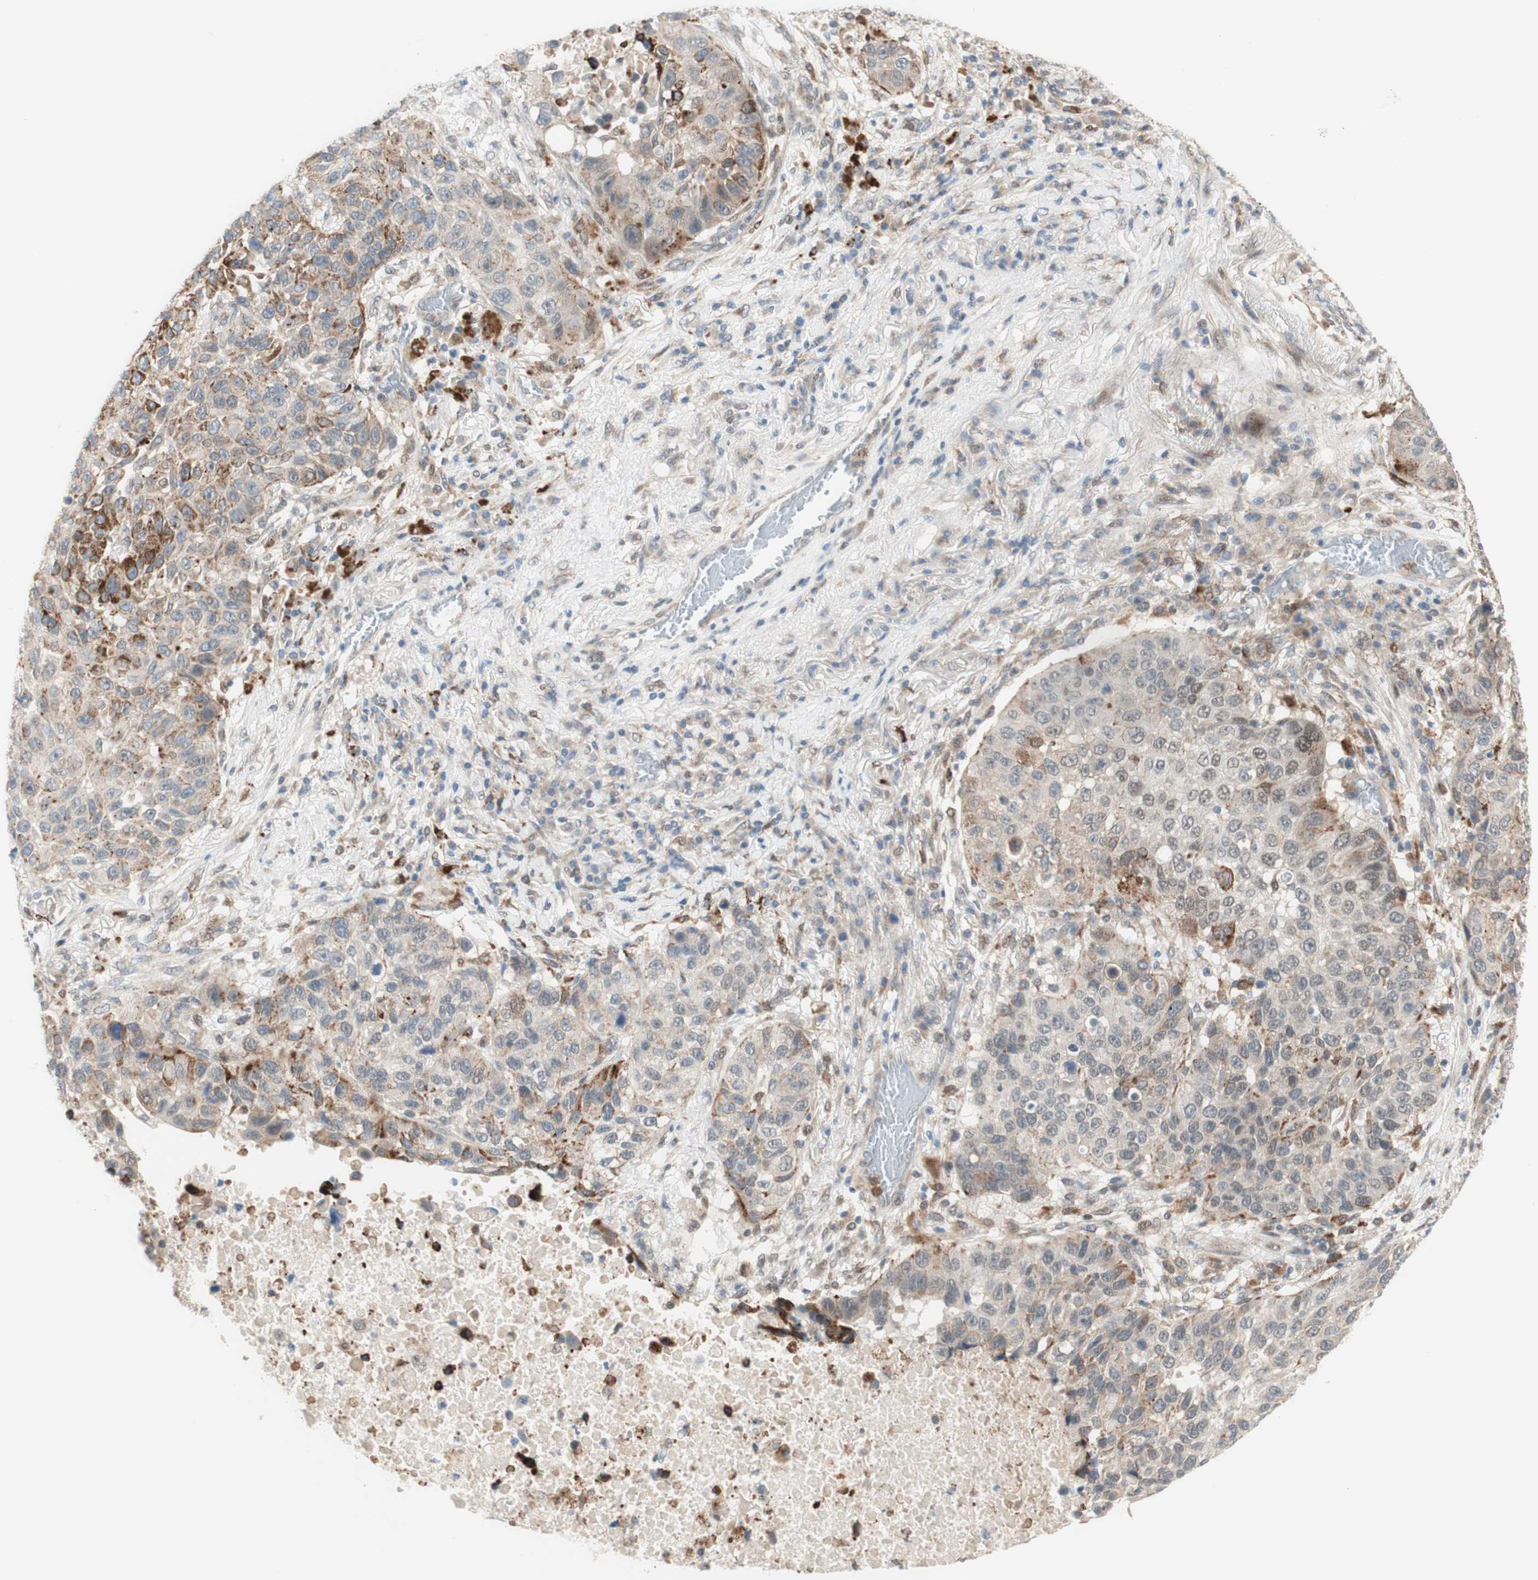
{"staining": {"intensity": "moderate", "quantity": "25%-75%", "location": "cytoplasmic/membranous"}, "tissue": "lung cancer", "cell_type": "Tumor cells", "image_type": "cancer", "snomed": [{"axis": "morphology", "description": "Squamous cell carcinoma, NOS"}, {"axis": "topography", "description": "Lung"}], "caption": "A brown stain highlights moderate cytoplasmic/membranous staining of a protein in human lung cancer tumor cells. The staining is performed using DAB brown chromogen to label protein expression. The nuclei are counter-stained blue using hematoxylin.", "gene": "GAPT", "patient": {"sex": "male", "age": 57}}